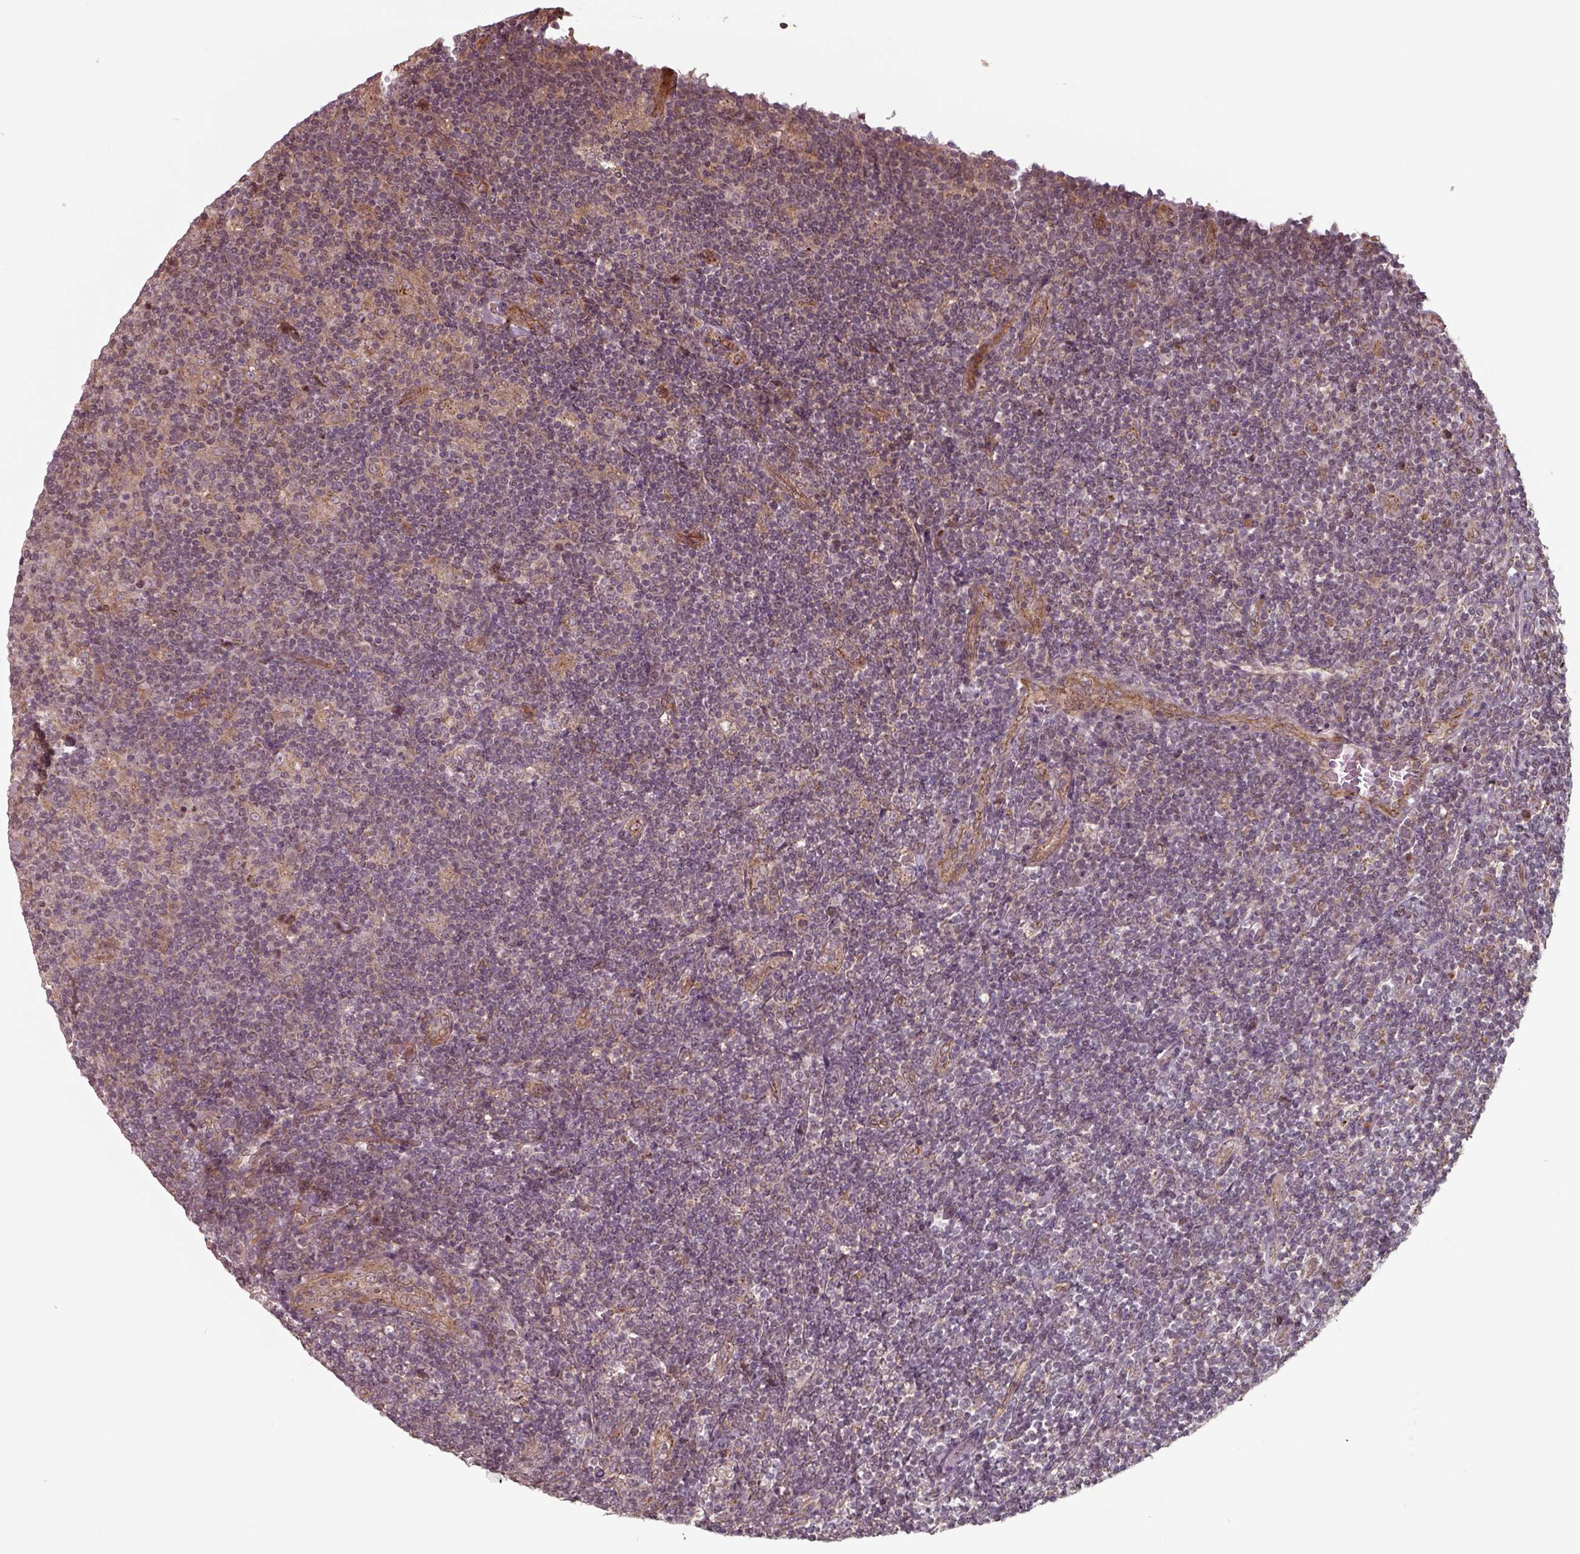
{"staining": {"intensity": "negative", "quantity": "none", "location": "none"}, "tissue": "lymphoma", "cell_type": "Tumor cells", "image_type": "cancer", "snomed": [{"axis": "morphology", "description": "Hodgkin's disease, NOS"}, {"axis": "topography", "description": "Lymph node"}], "caption": "Immunohistochemistry (IHC) histopathology image of neoplastic tissue: Hodgkin's disease stained with DAB displays no significant protein expression in tumor cells. (Immunohistochemistry, brightfield microscopy, high magnification).", "gene": "CHMP3", "patient": {"sex": "male", "age": 40}}